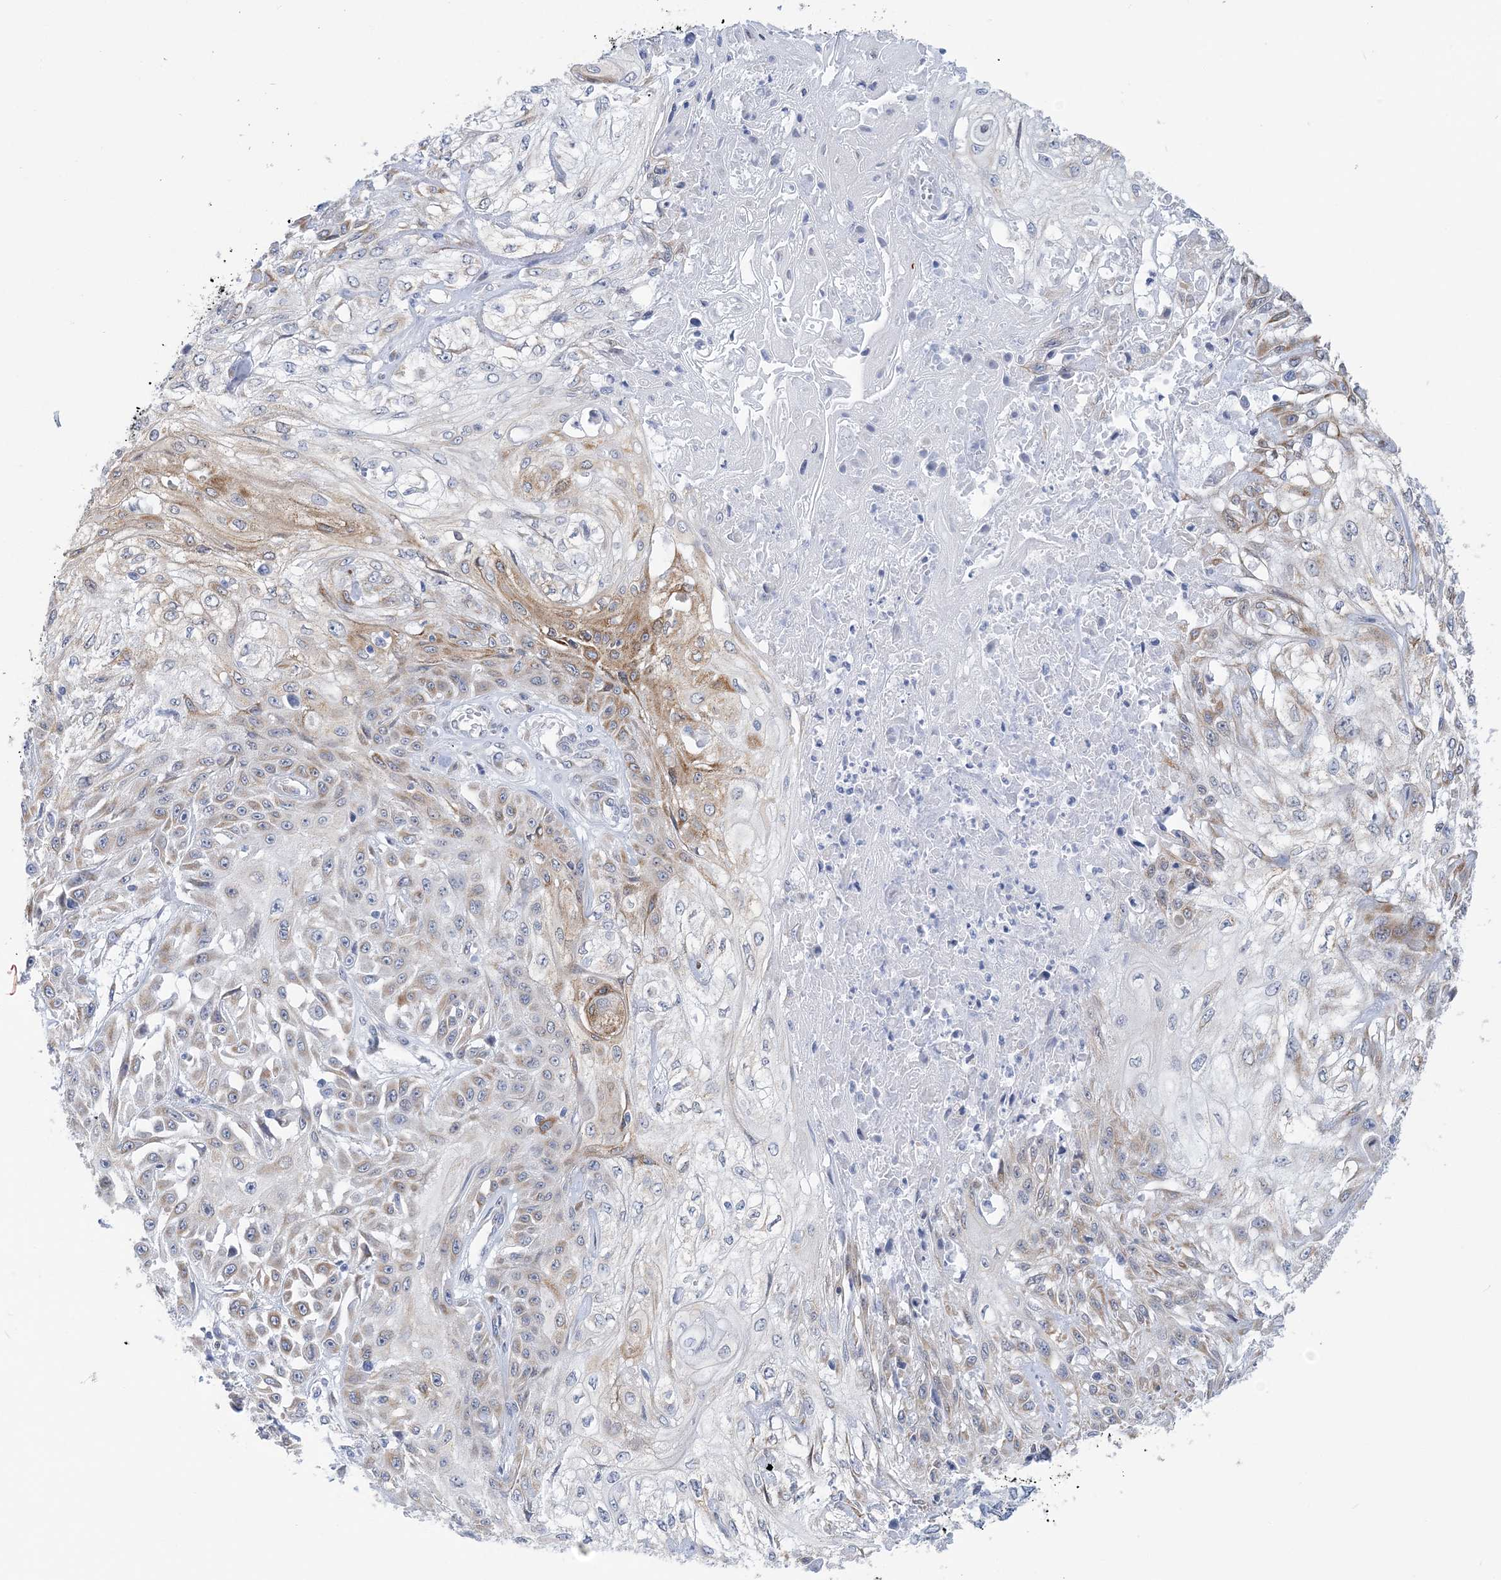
{"staining": {"intensity": "moderate", "quantity": "<25%", "location": "cytoplasmic/membranous"}, "tissue": "skin cancer", "cell_type": "Tumor cells", "image_type": "cancer", "snomed": [{"axis": "morphology", "description": "Squamous cell carcinoma, NOS"}, {"axis": "morphology", "description": "Squamous cell carcinoma, metastatic, NOS"}, {"axis": "topography", "description": "Skin"}, {"axis": "topography", "description": "Lymph node"}], "caption": "A histopathology image of skin cancer (squamous cell carcinoma) stained for a protein reveals moderate cytoplasmic/membranous brown staining in tumor cells. The staining is performed using DAB (3,3'-diaminobenzidine) brown chromogen to label protein expression. The nuclei are counter-stained blue using hematoxylin.", "gene": "PLEKHG4B", "patient": {"sex": "male", "age": 75}}